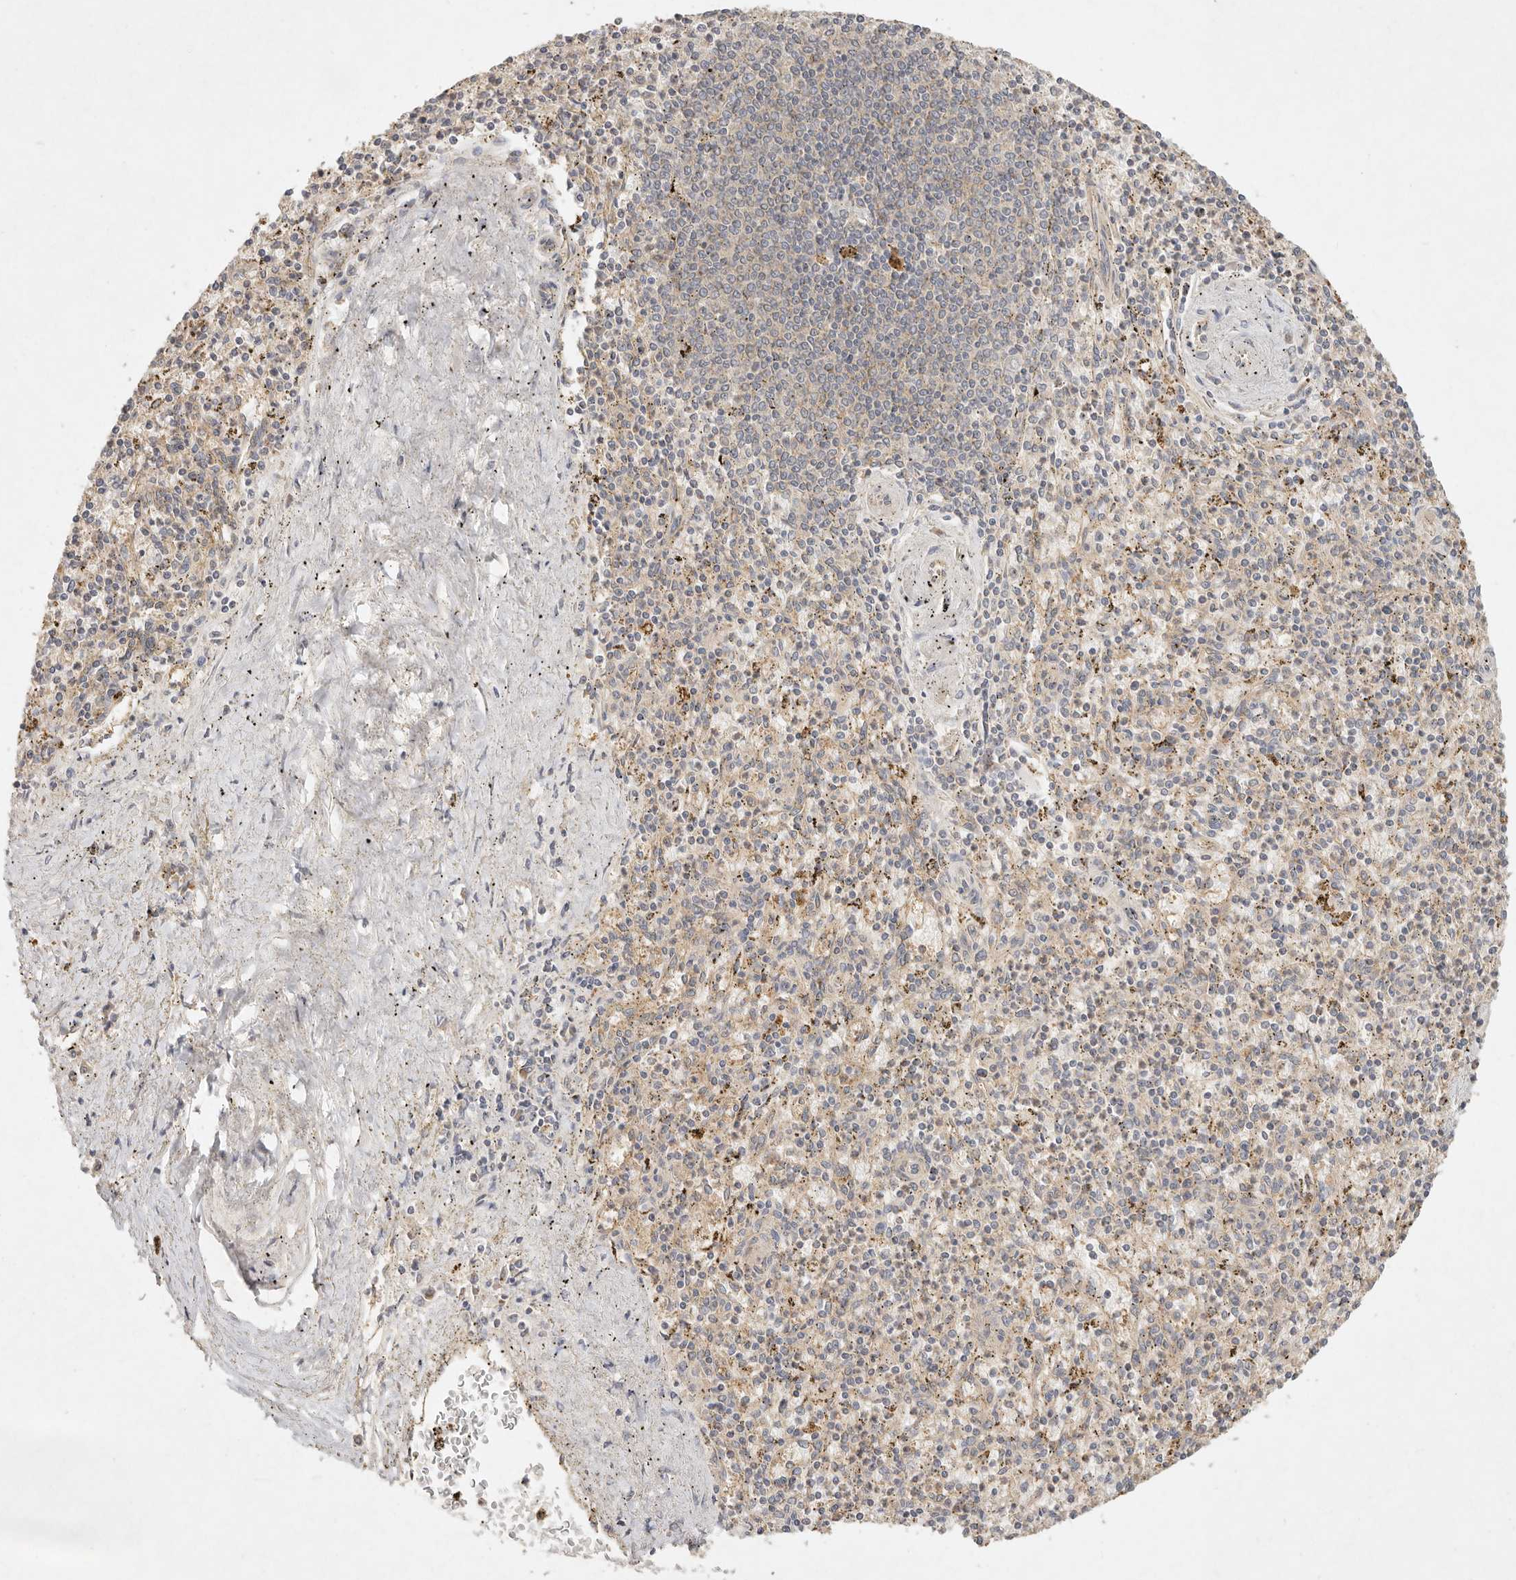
{"staining": {"intensity": "weak", "quantity": "<25%", "location": "cytoplasmic/membranous"}, "tissue": "spleen", "cell_type": "Cells in red pulp", "image_type": "normal", "snomed": [{"axis": "morphology", "description": "Normal tissue, NOS"}, {"axis": "topography", "description": "Spleen"}], "caption": "Immunohistochemistry (IHC) photomicrograph of benign spleen: spleen stained with DAB demonstrates no significant protein expression in cells in red pulp.", "gene": "HECTD3", "patient": {"sex": "male", "age": 72}}